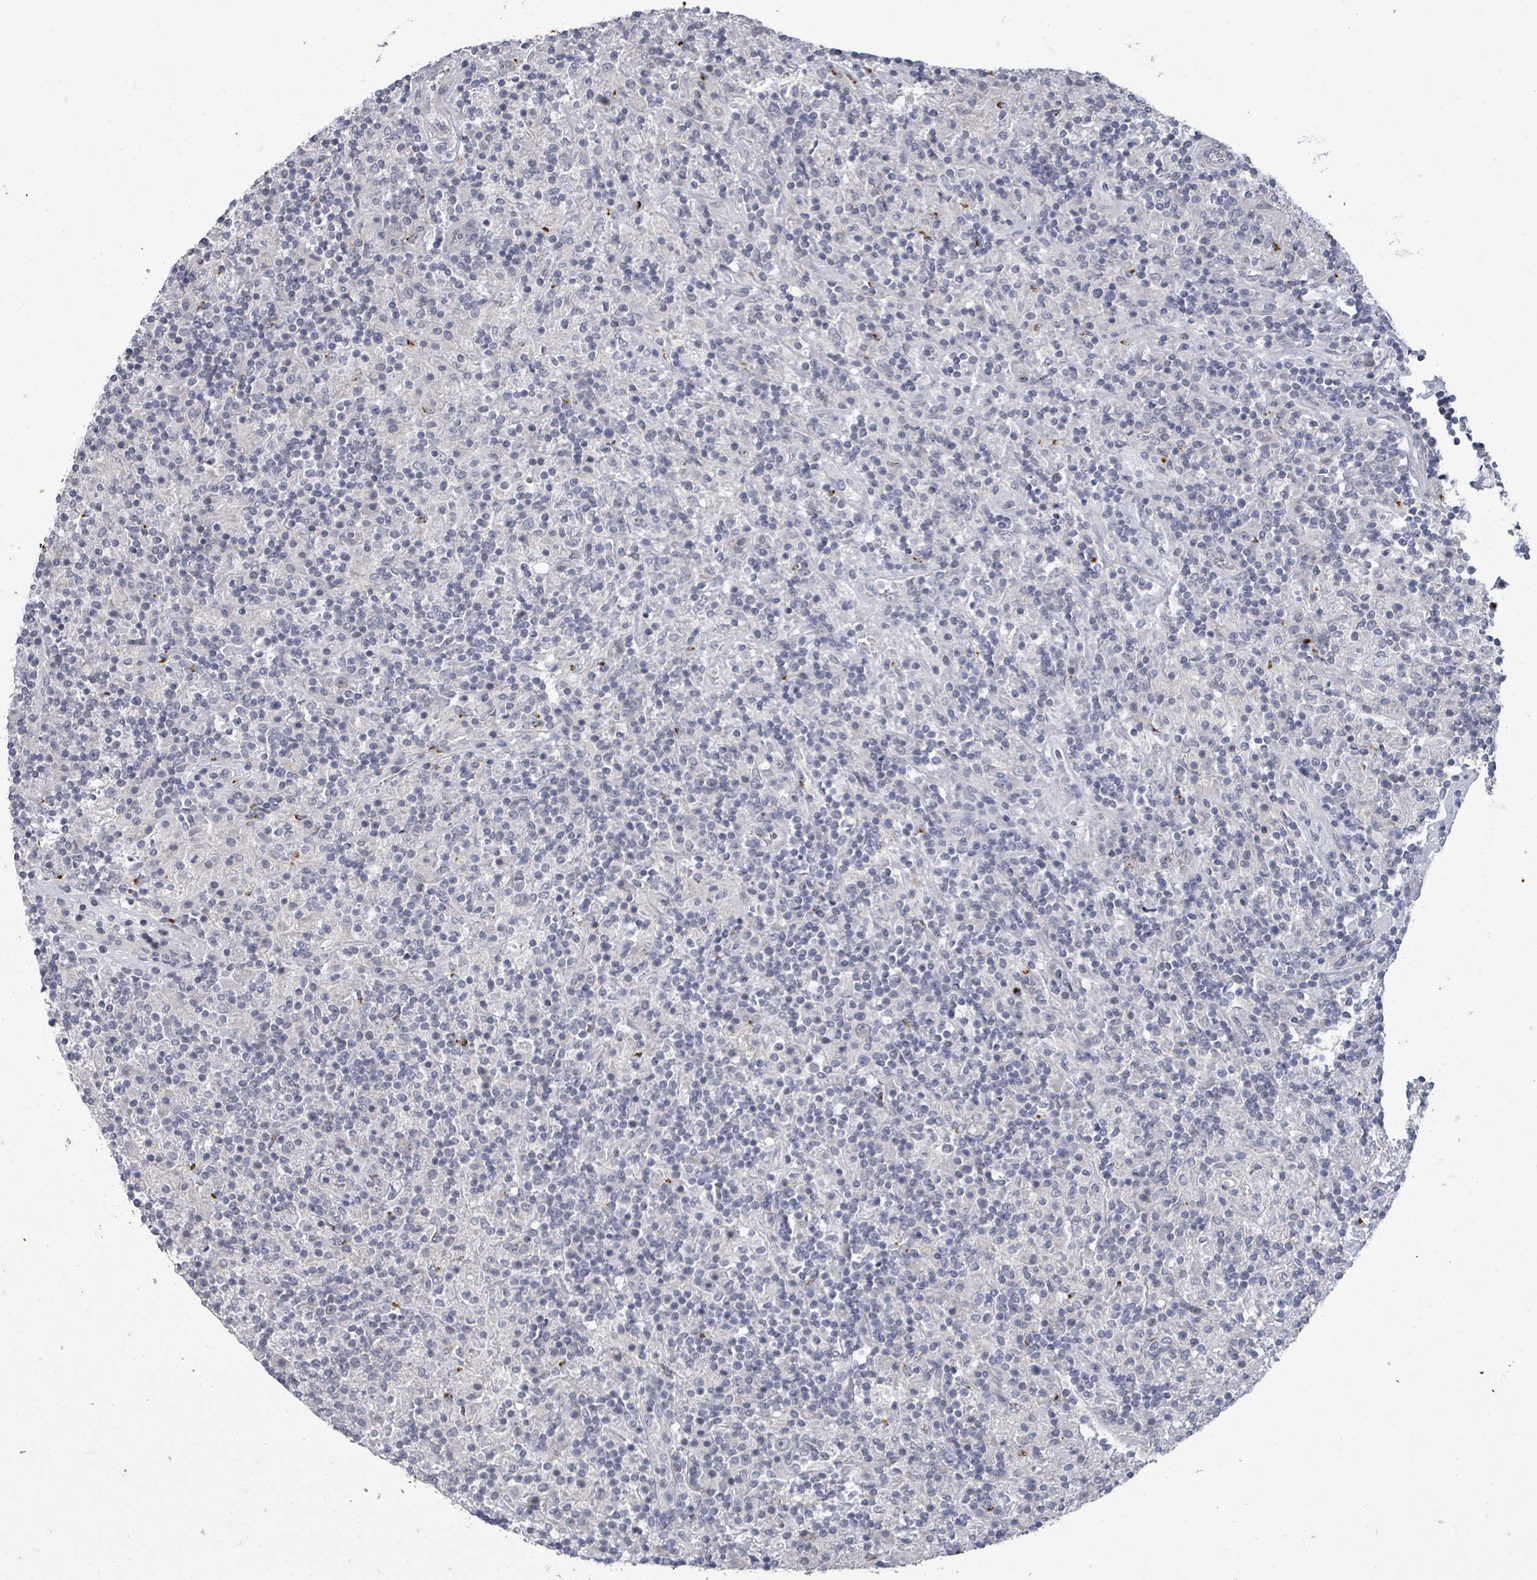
{"staining": {"intensity": "negative", "quantity": "none", "location": "none"}, "tissue": "lymphoma", "cell_type": "Tumor cells", "image_type": "cancer", "snomed": [{"axis": "morphology", "description": "Hodgkin's disease, NOS"}, {"axis": "topography", "description": "Lymph node"}], "caption": "Lymphoma stained for a protein using IHC exhibits no staining tumor cells.", "gene": "ASB12", "patient": {"sex": "male", "age": 70}}